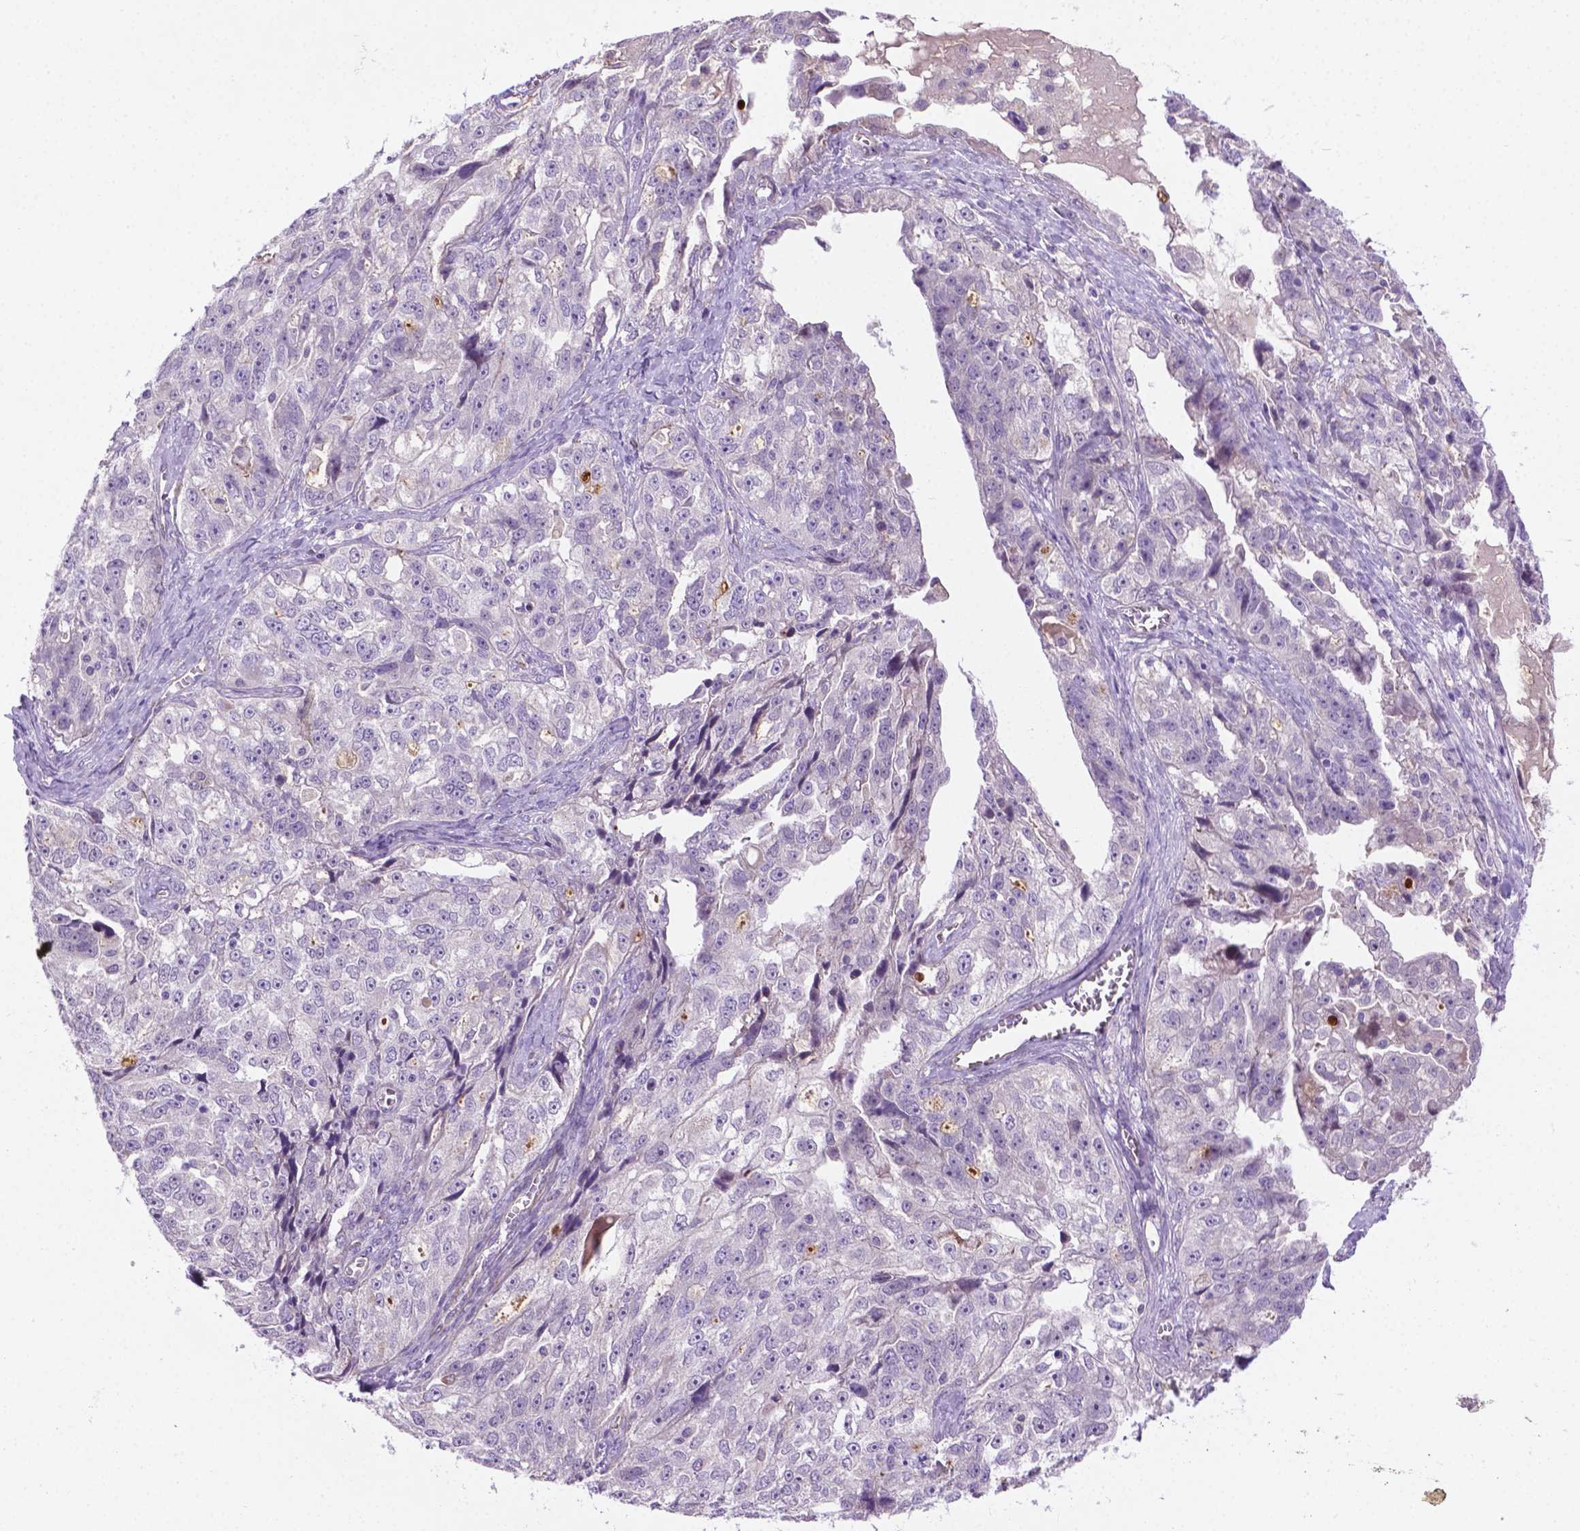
{"staining": {"intensity": "negative", "quantity": "none", "location": "none"}, "tissue": "ovarian cancer", "cell_type": "Tumor cells", "image_type": "cancer", "snomed": [{"axis": "morphology", "description": "Cystadenocarcinoma, serous, NOS"}, {"axis": "topography", "description": "Ovary"}], "caption": "Immunohistochemical staining of ovarian cancer (serous cystadenocarcinoma) demonstrates no significant expression in tumor cells.", "gene": "CCER2", "patient": {"sex": "female", "age": 51}}